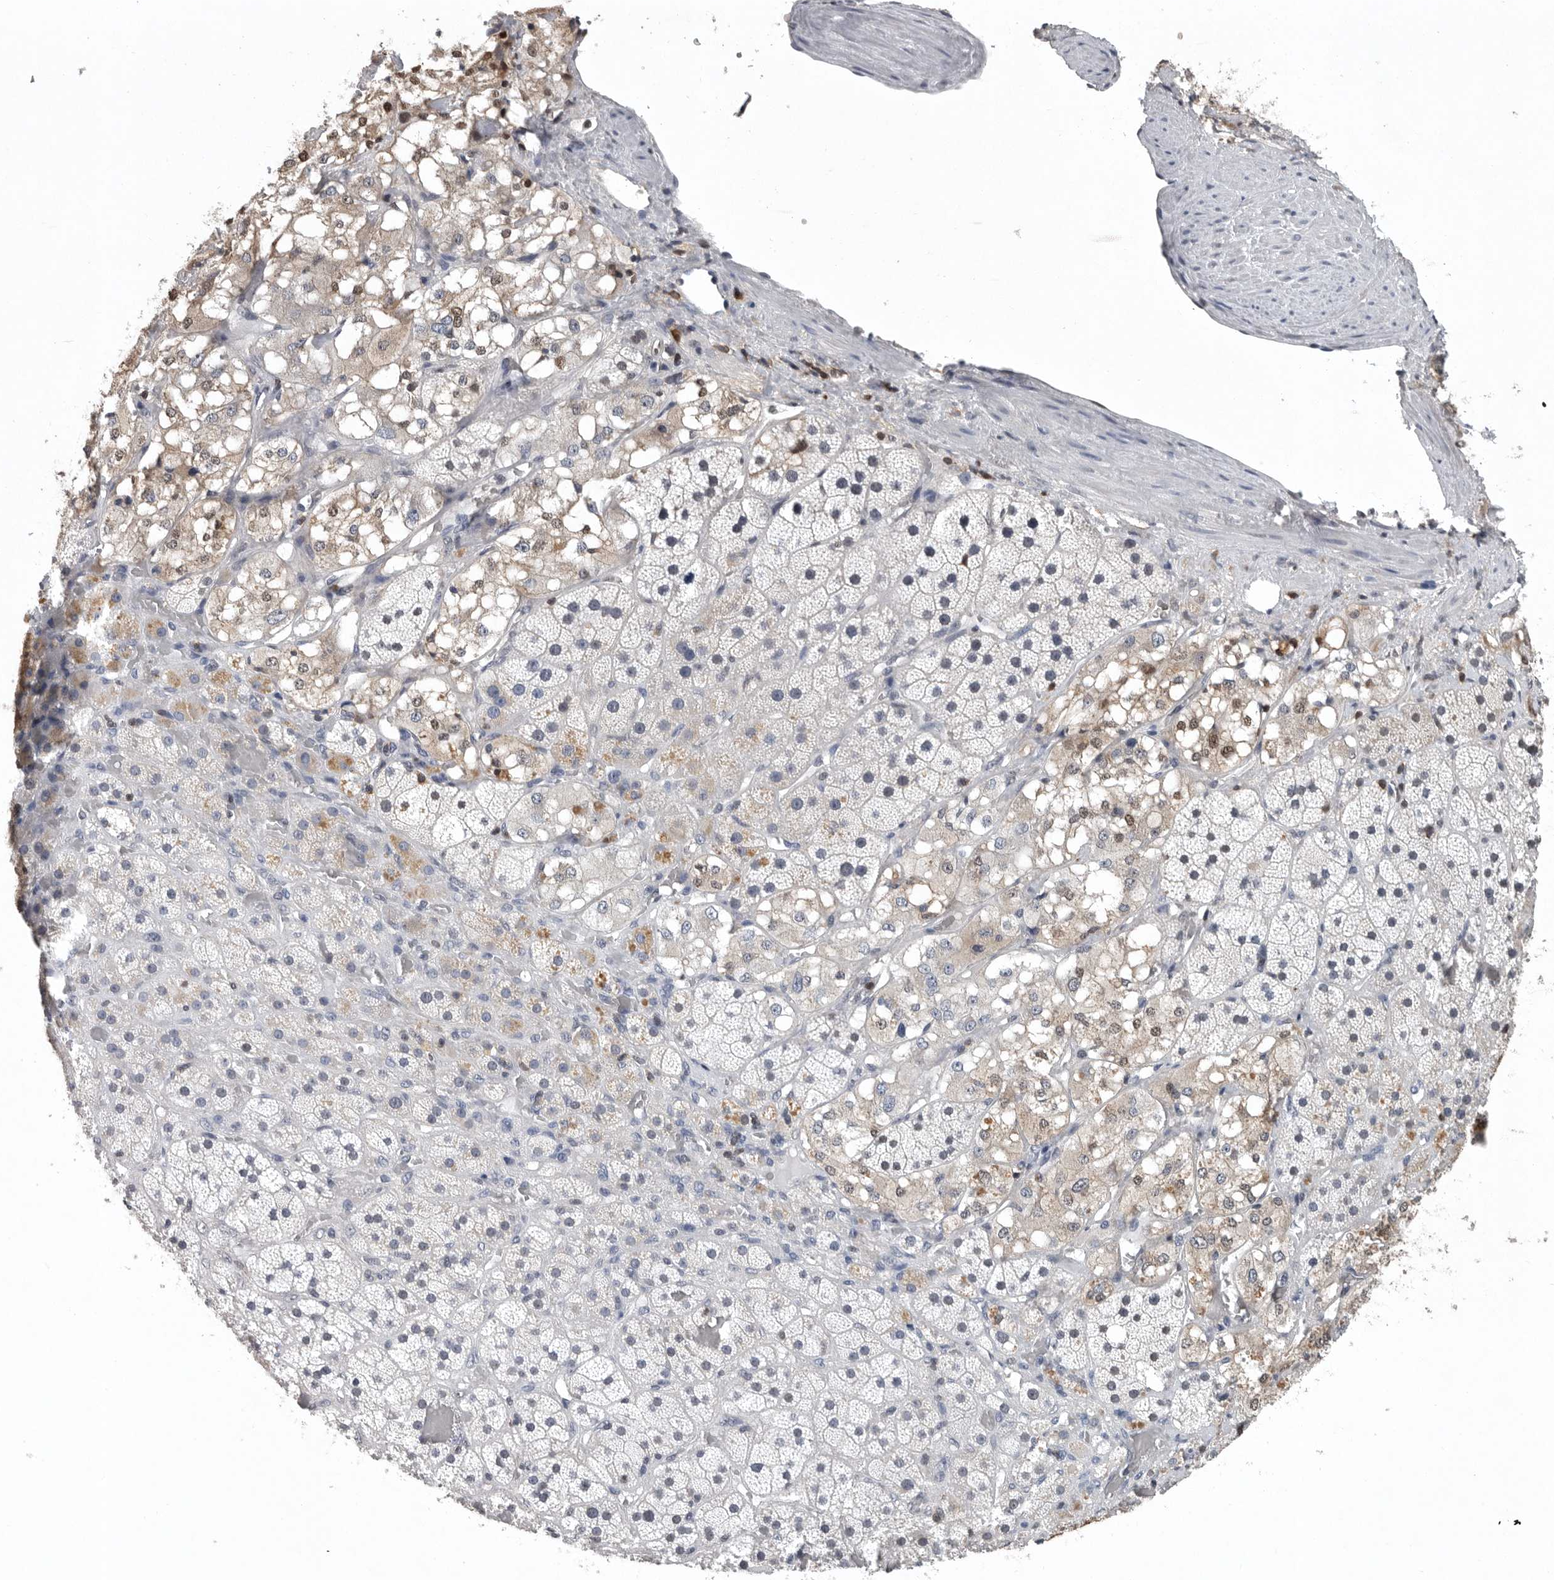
{"staining": {"intensity": "weak", "quantity": "<25%", "location": "cytoplasmic/membranous,nuclear"}, "tissue": "adrenal gland", "cell_type": "Glandular cells", "image_type": "normal", "snomed": [{"axis": "morphology", "description": "Normal tissue, NOS"}, {"axis": "topography", "description": "Adrenal gland"}], "caption": "IHC image of unremarkable adrenal gland: human adrenal gland stained with DAB demonstrates no significant protein expression in glandular cells. (Stains: DAB immunohistochemistry with hematoxylin counter stain, Microscopy: brightfield microscopy at high magnification).", "gene": "PDCD4", "patient": {"sex": "male", "age": 57}}